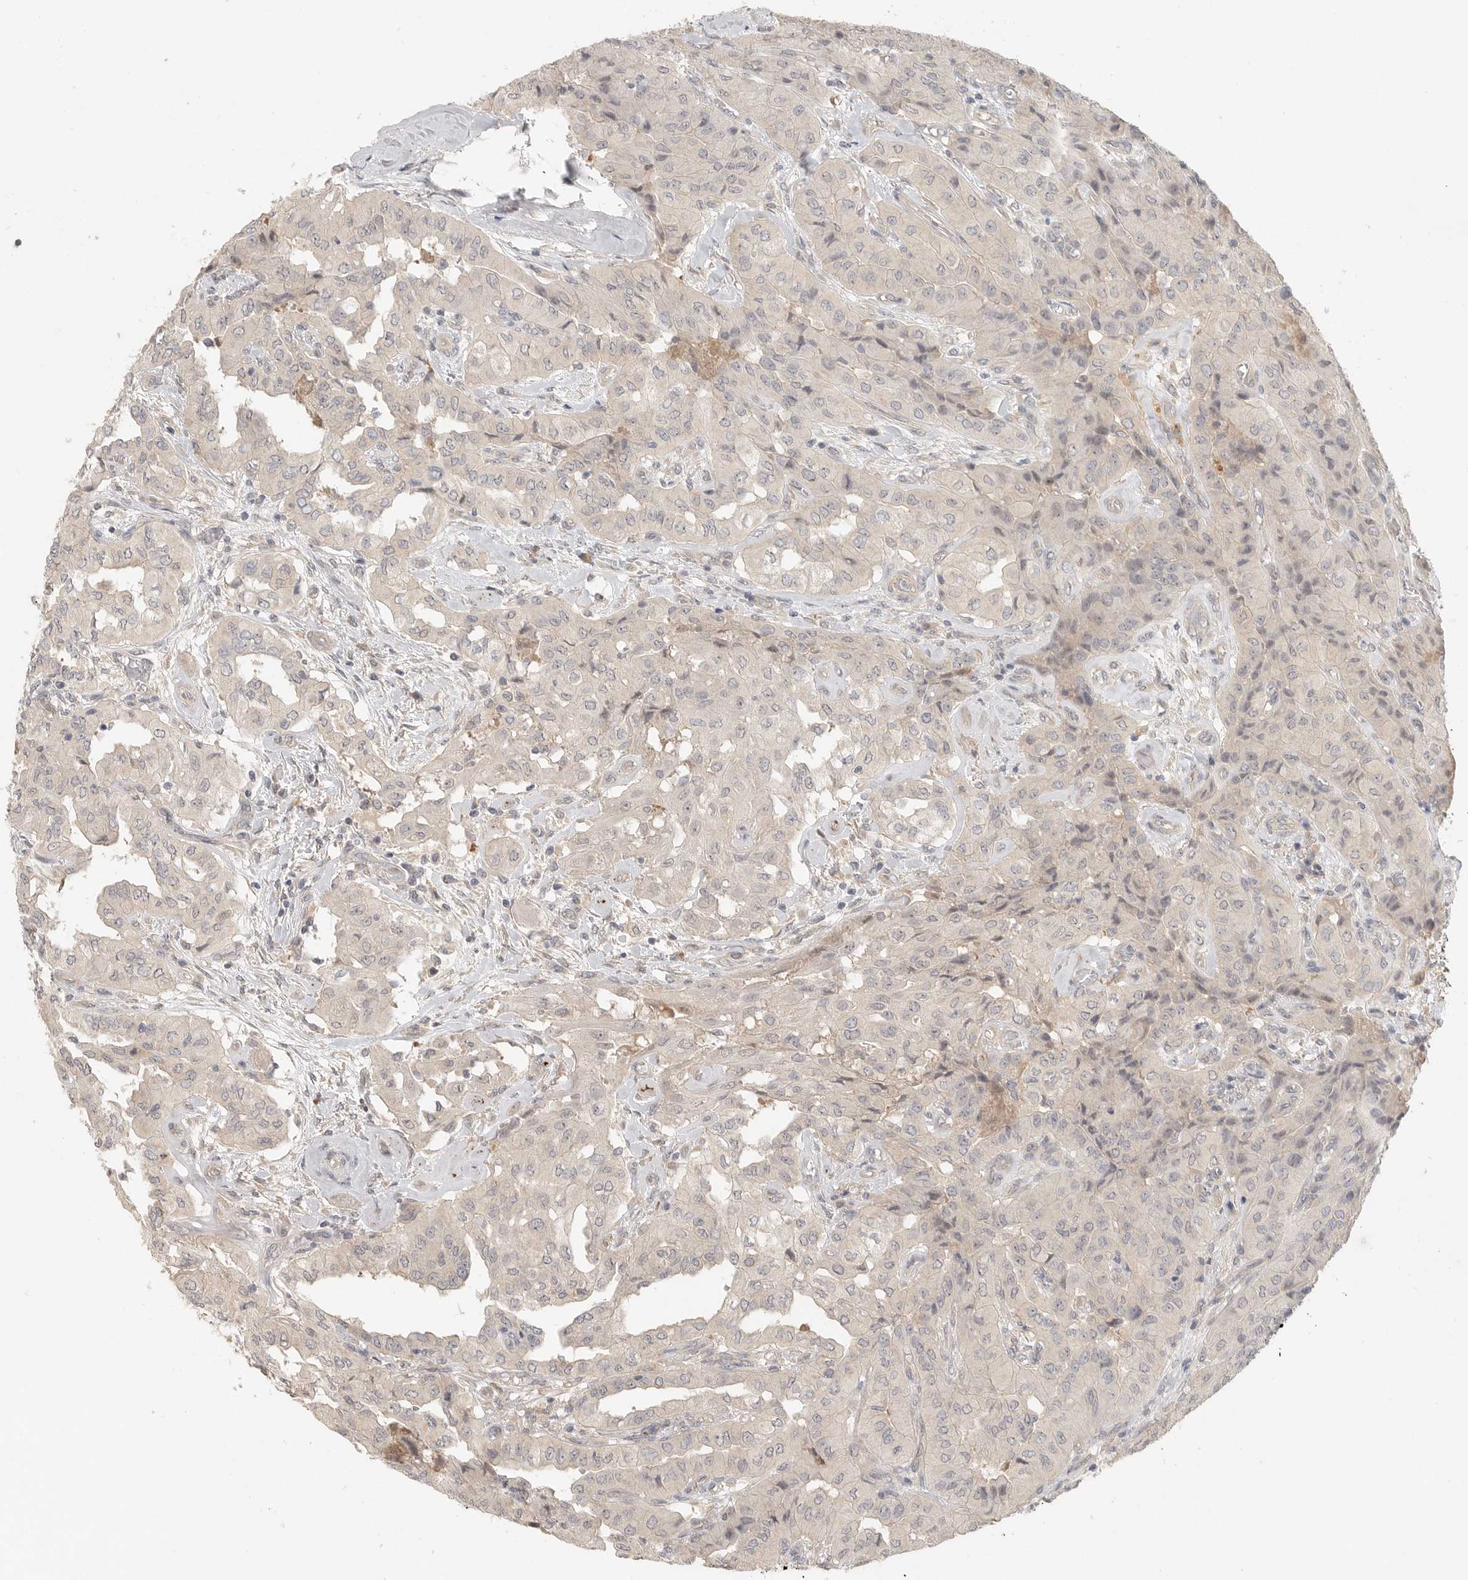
{"staining": {"intensity": "negative", "quantity": "none", "location": "none"}, "tissue": "thyroid cancer", "cell_type": "Tumor cells", "image_type": "cancer", "snomed": [{"axis": "morphology", "description": "Papillary adenocarcinoma, NOS"}, {"axis": "topography", "description": "Thyroid gland"}], "caption": "The micrograph exhibits no significant staining in tumor cells of thyroid cancer.", "gene": "HDAC6", "patient": {"sex": "female", "age": 59}}